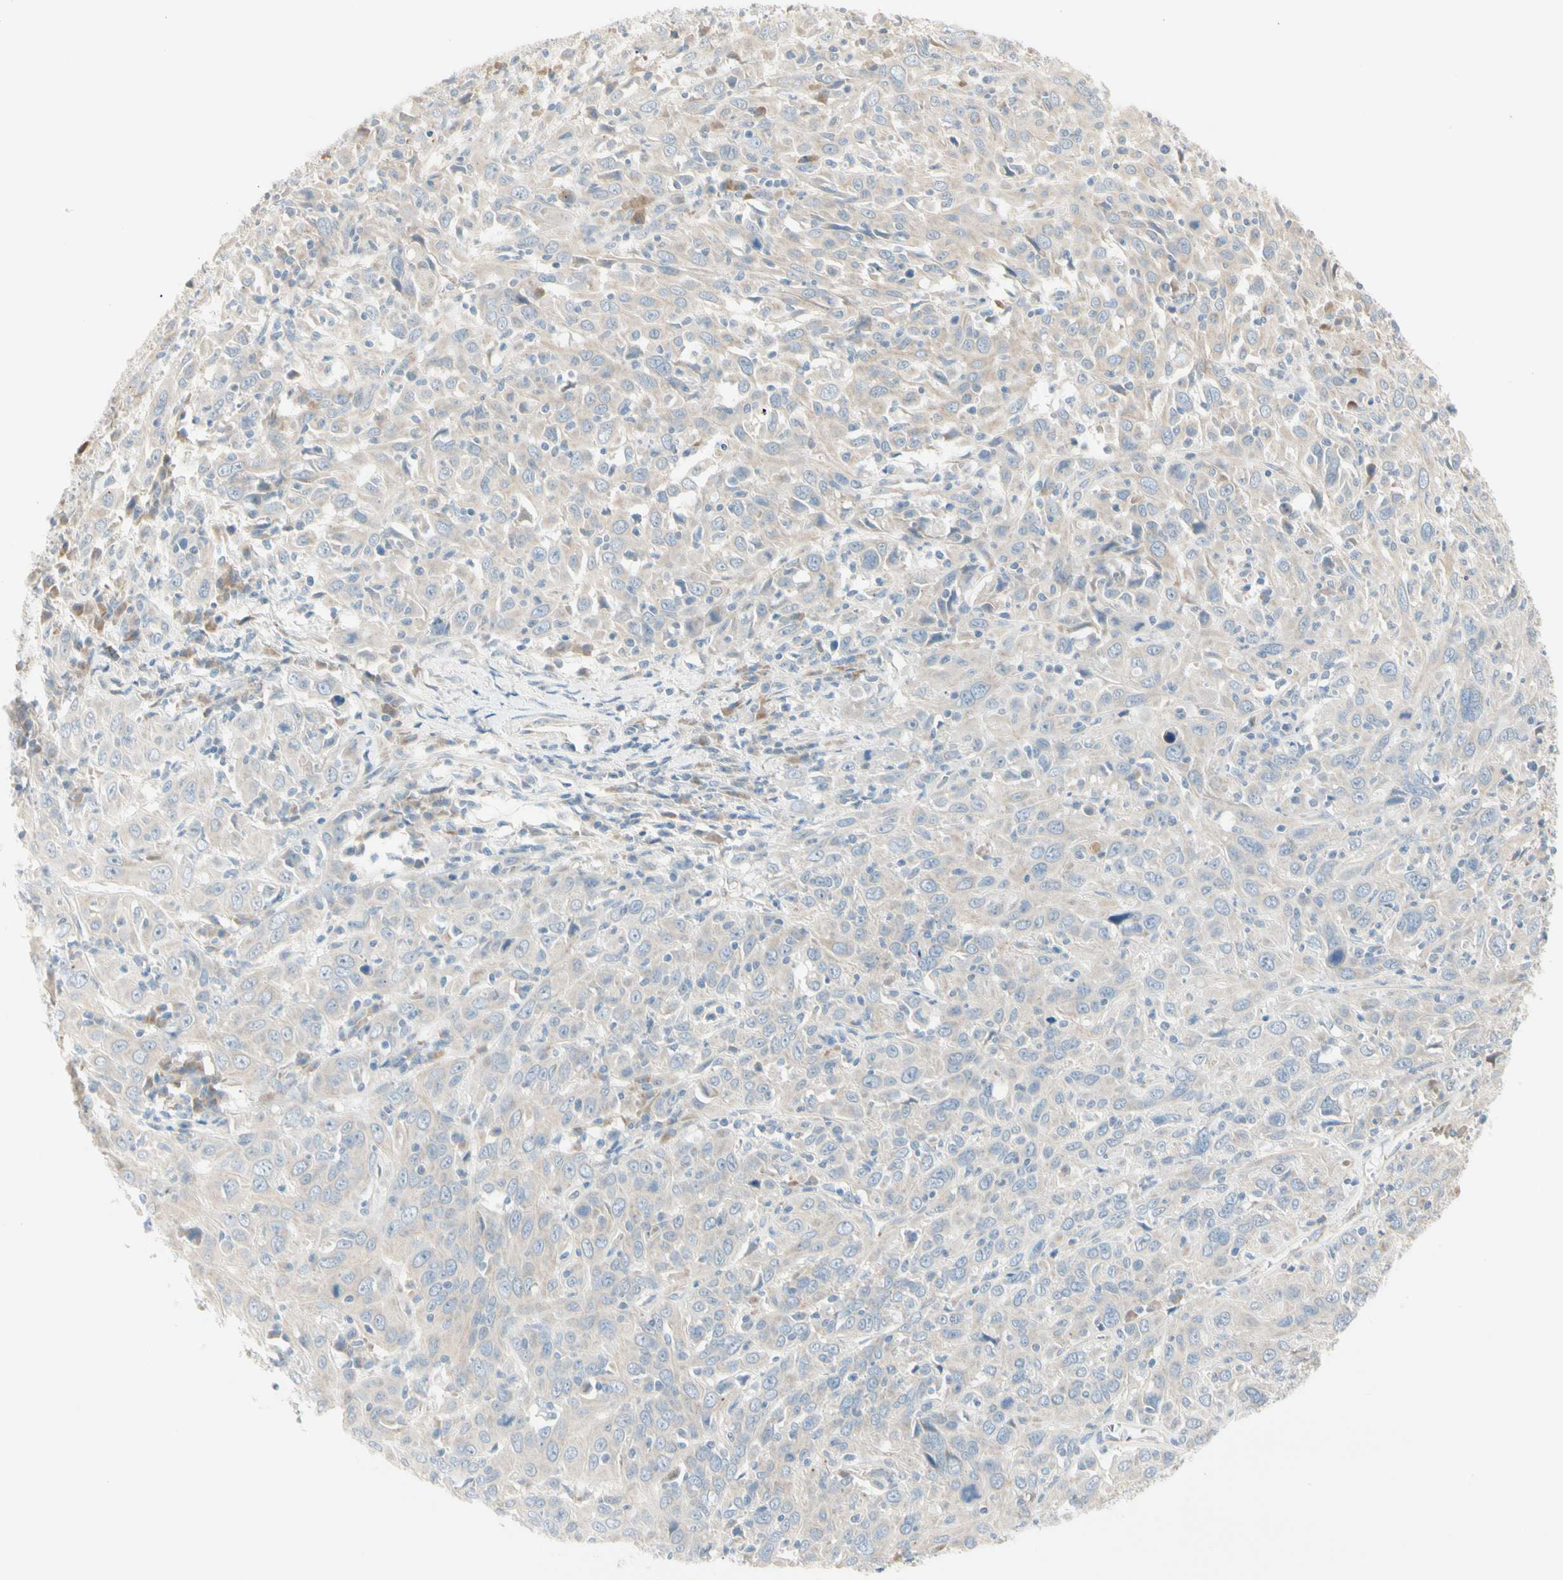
{"staining": {"intensity": "negative", "quantity": "none", "location": "none"}, "tissue": "cervical cancer", "cell_type": "Tumor cells", "image_type": "cancer", "snomed": [{"axis": "morphology", "description": "Squamous cell carcinoma, NOS"}, {"axis": "topography", "description": "Cervix"}], "caption": "Immunohistochemistry (IHC) photomicrograph of human squamous cell carcinoma (cervical) stained for a protein (brown), which reveals no expression in tumor cells.", "gene": "ALDH18A1", "patient": {"sex": "female", "age": 46}}